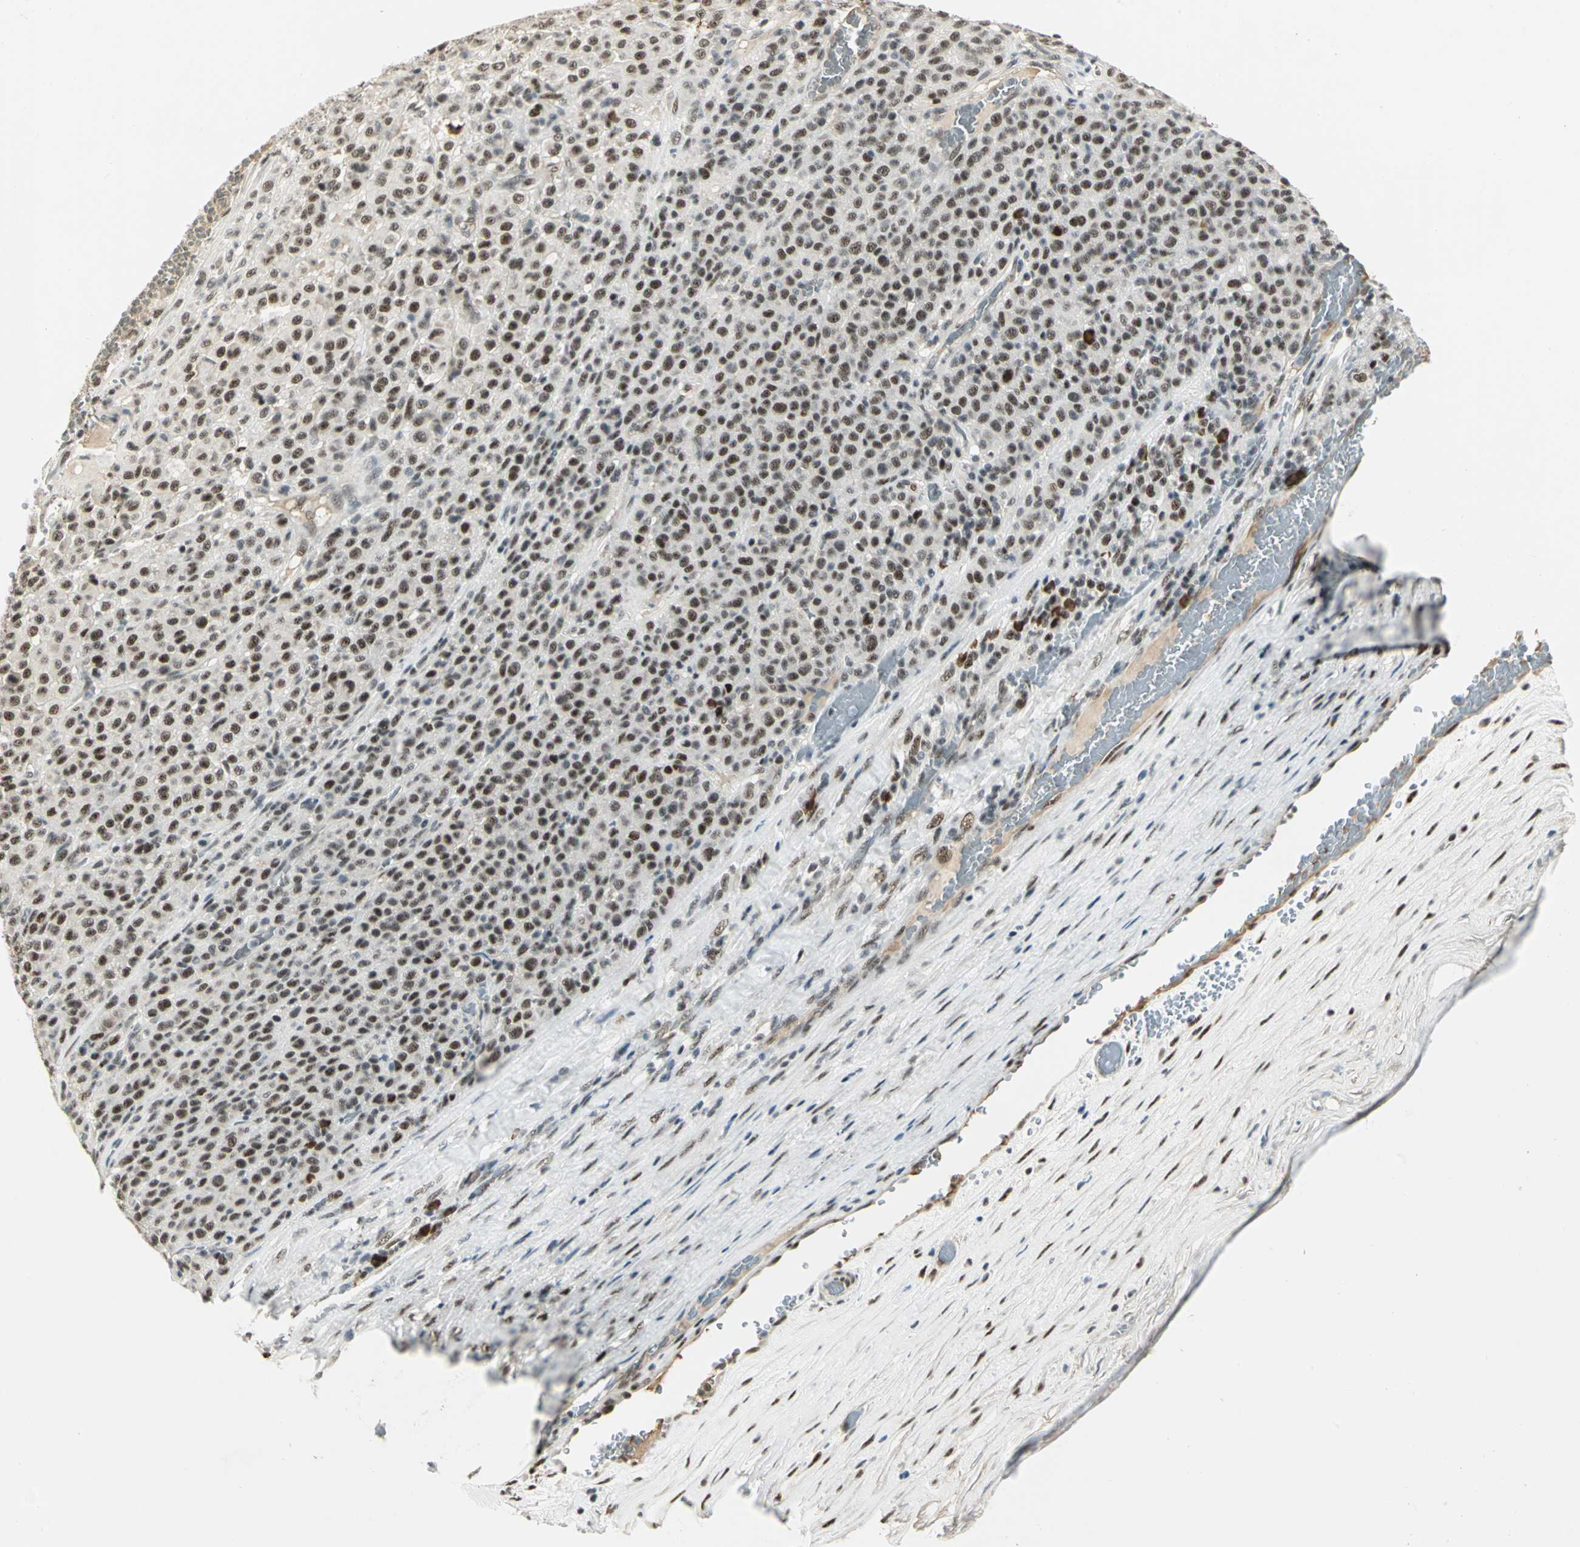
{"staining": {"intensity": "moderate", "quantity": ">75%", "location": "nuclear"}, "tissue": "melanoma", "cell_type": "Tumor cells", "image_type": "cancer", "snomed": [{"axis": "morphology", "description": "Malignant melanoma, Metastatic site"}, {"axis": "topography", "description": "Pancreas"}], "caption": "Immunohistochemical staining of malignant melanoma (metastatic site) shows moderate nuclear protein positivity in approximately >75% of tumor cells.", "gene": "CCNT1", "patient": {"sex": "female", "age": 30}}